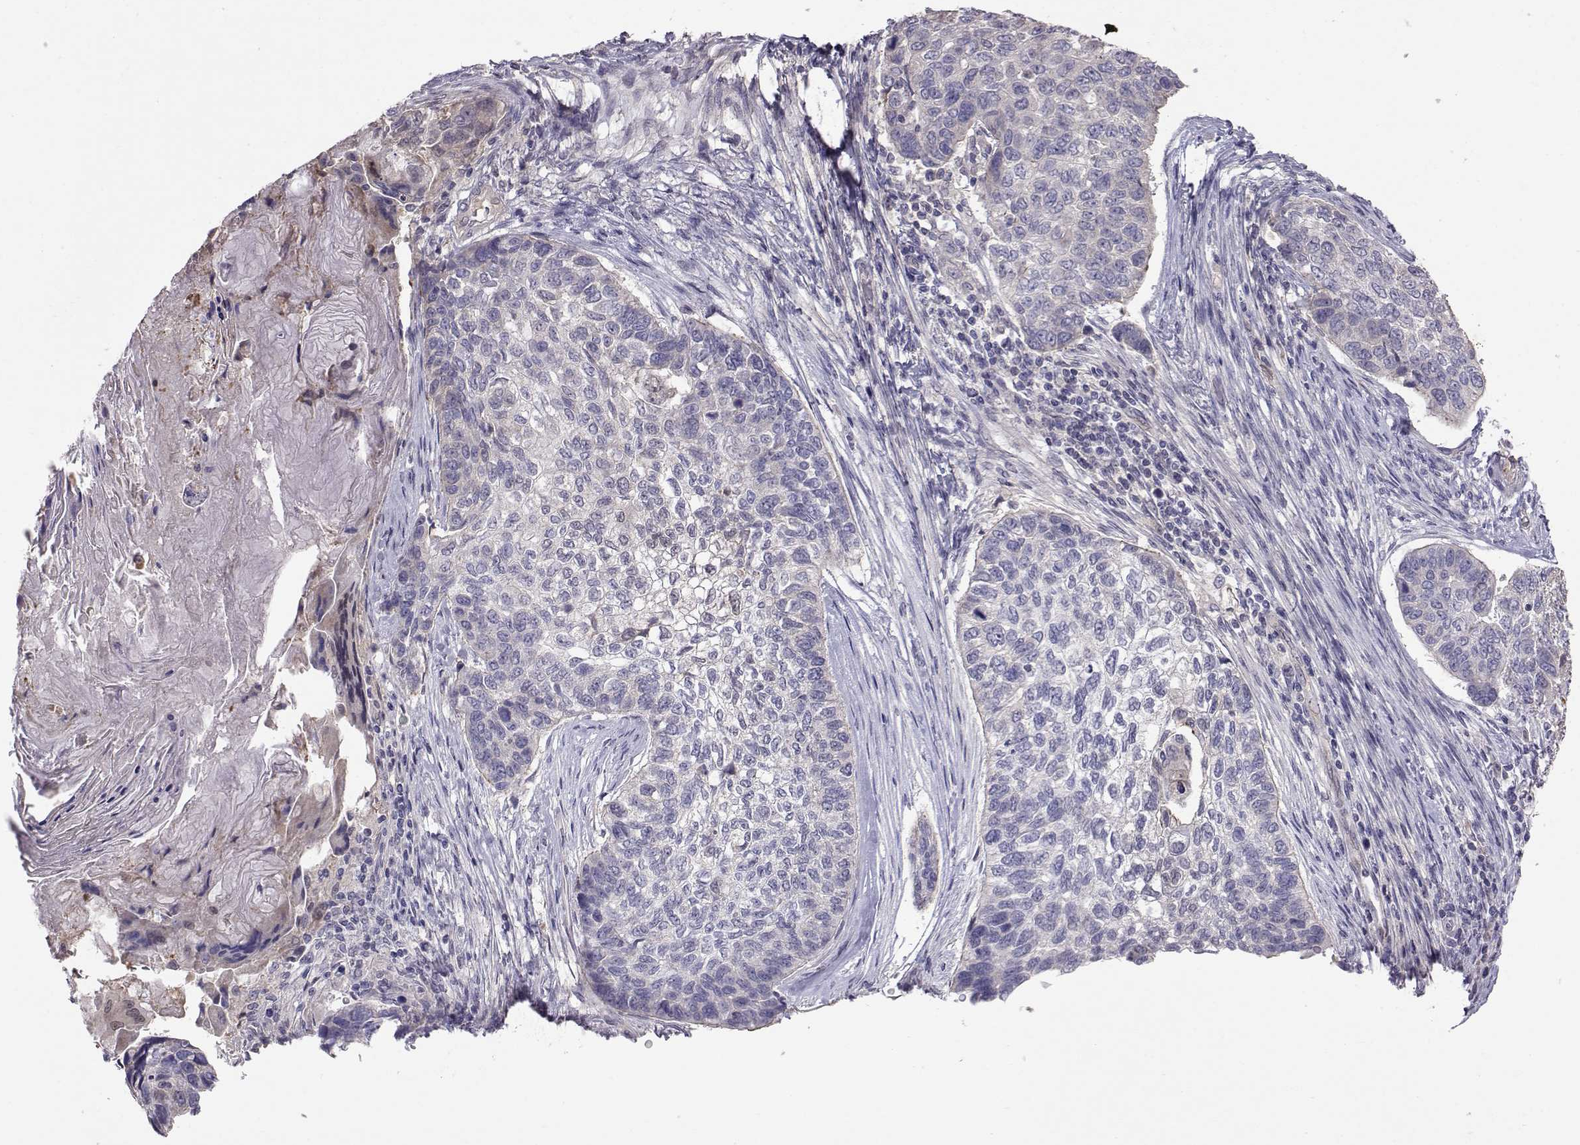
{"staining": {"intensity": "negative", "quantity": "none", "location": "none"}, "tissue": "lung cancer", "cell_type": "Tumor cells", "image_type": "cancer", "snomed": [{"axis": "morphology", "description": "Squamous cell carcinoma, NOS"}, {"axis": "topography", "description": "Lung"}], "caption": "IHC of human lung cancer (squamous cell carcinoma) exhibits no expression in tumor cells.", "gene": "NCAM2", "patient": {"sex": "male", "age": 69}}